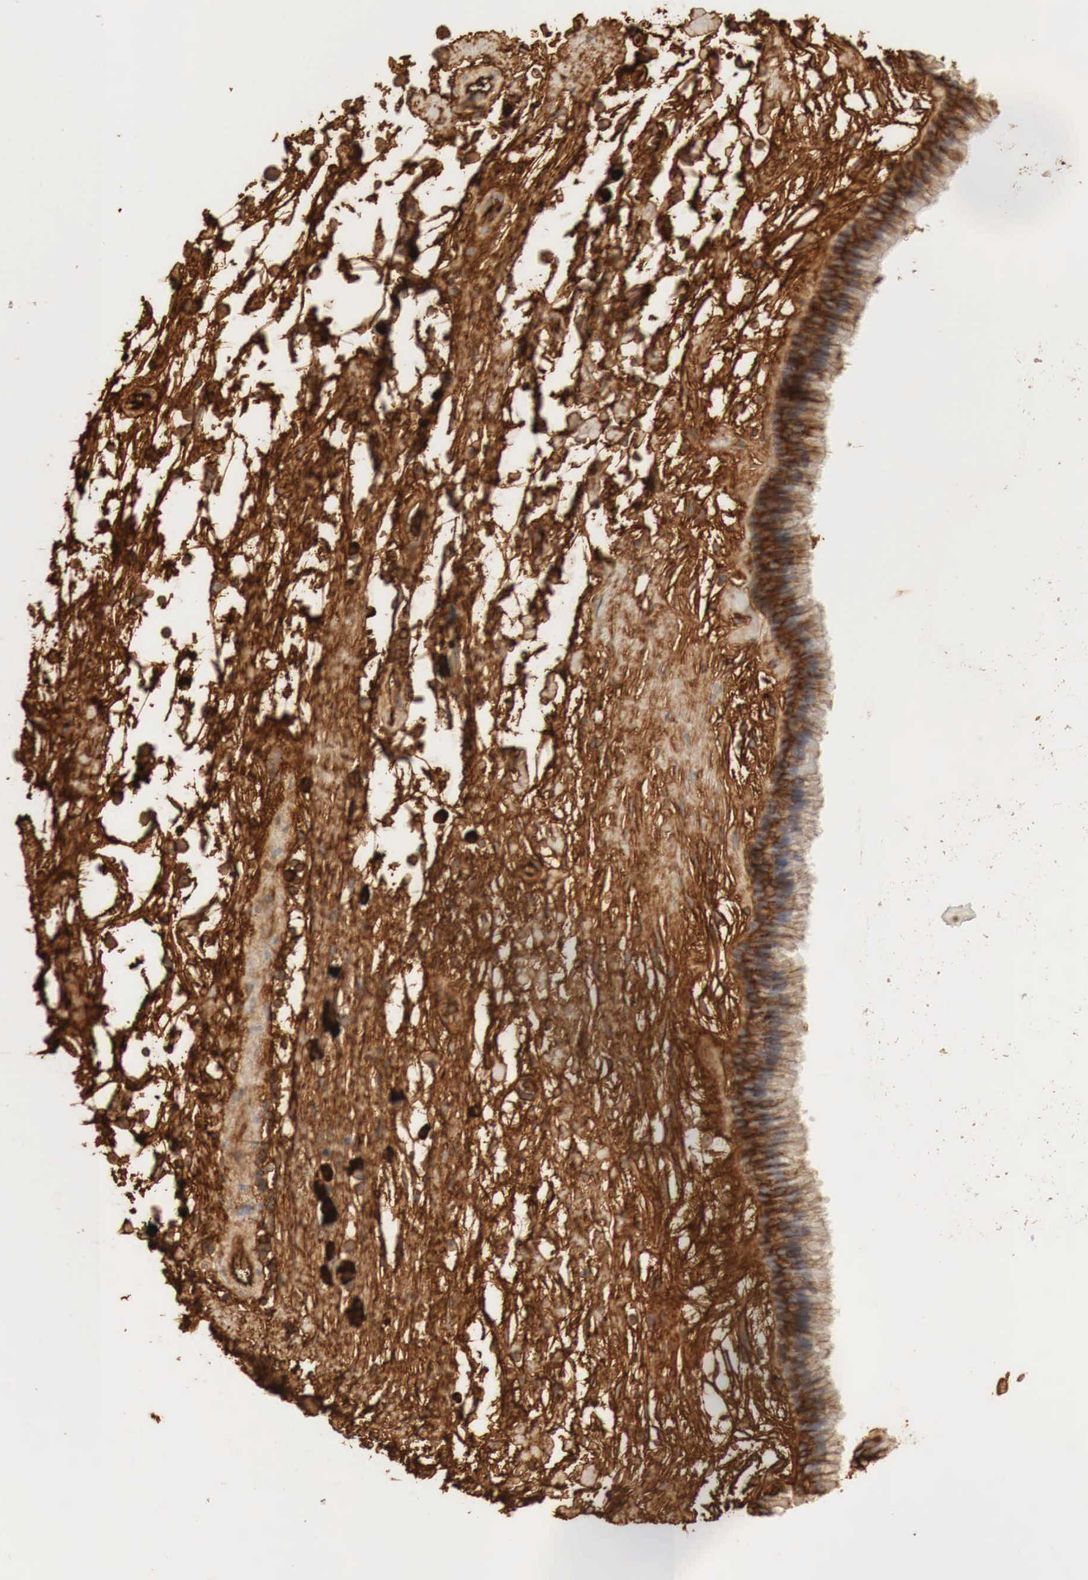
{"staining": {"intensity": "strong", "quantity": ">75%", "location": "cytoplasmic/membranous"}, "tissue": "nasopharynx", "cell_type": "Respiratory epithelial cells", "image_type": "normal", "snomed": [{"axis": "morphology", "description": "Normal tissue, NOS"}, {"axis": "topography", "description": "Nasopharynx"}], "caption": "High-power microscopy captured an immunohistochemistry (IHC) image of benign nasopharynx, revealing strong cytoplasmic/membranous staining in about >75% of respiratory epithelial cells. (DAB (3,3'-diaminobenzidine) IHC with brightfield microscopy, high magnification).", "gene": "IGLC3", "patient": {"sex": "male", "age": 13}}